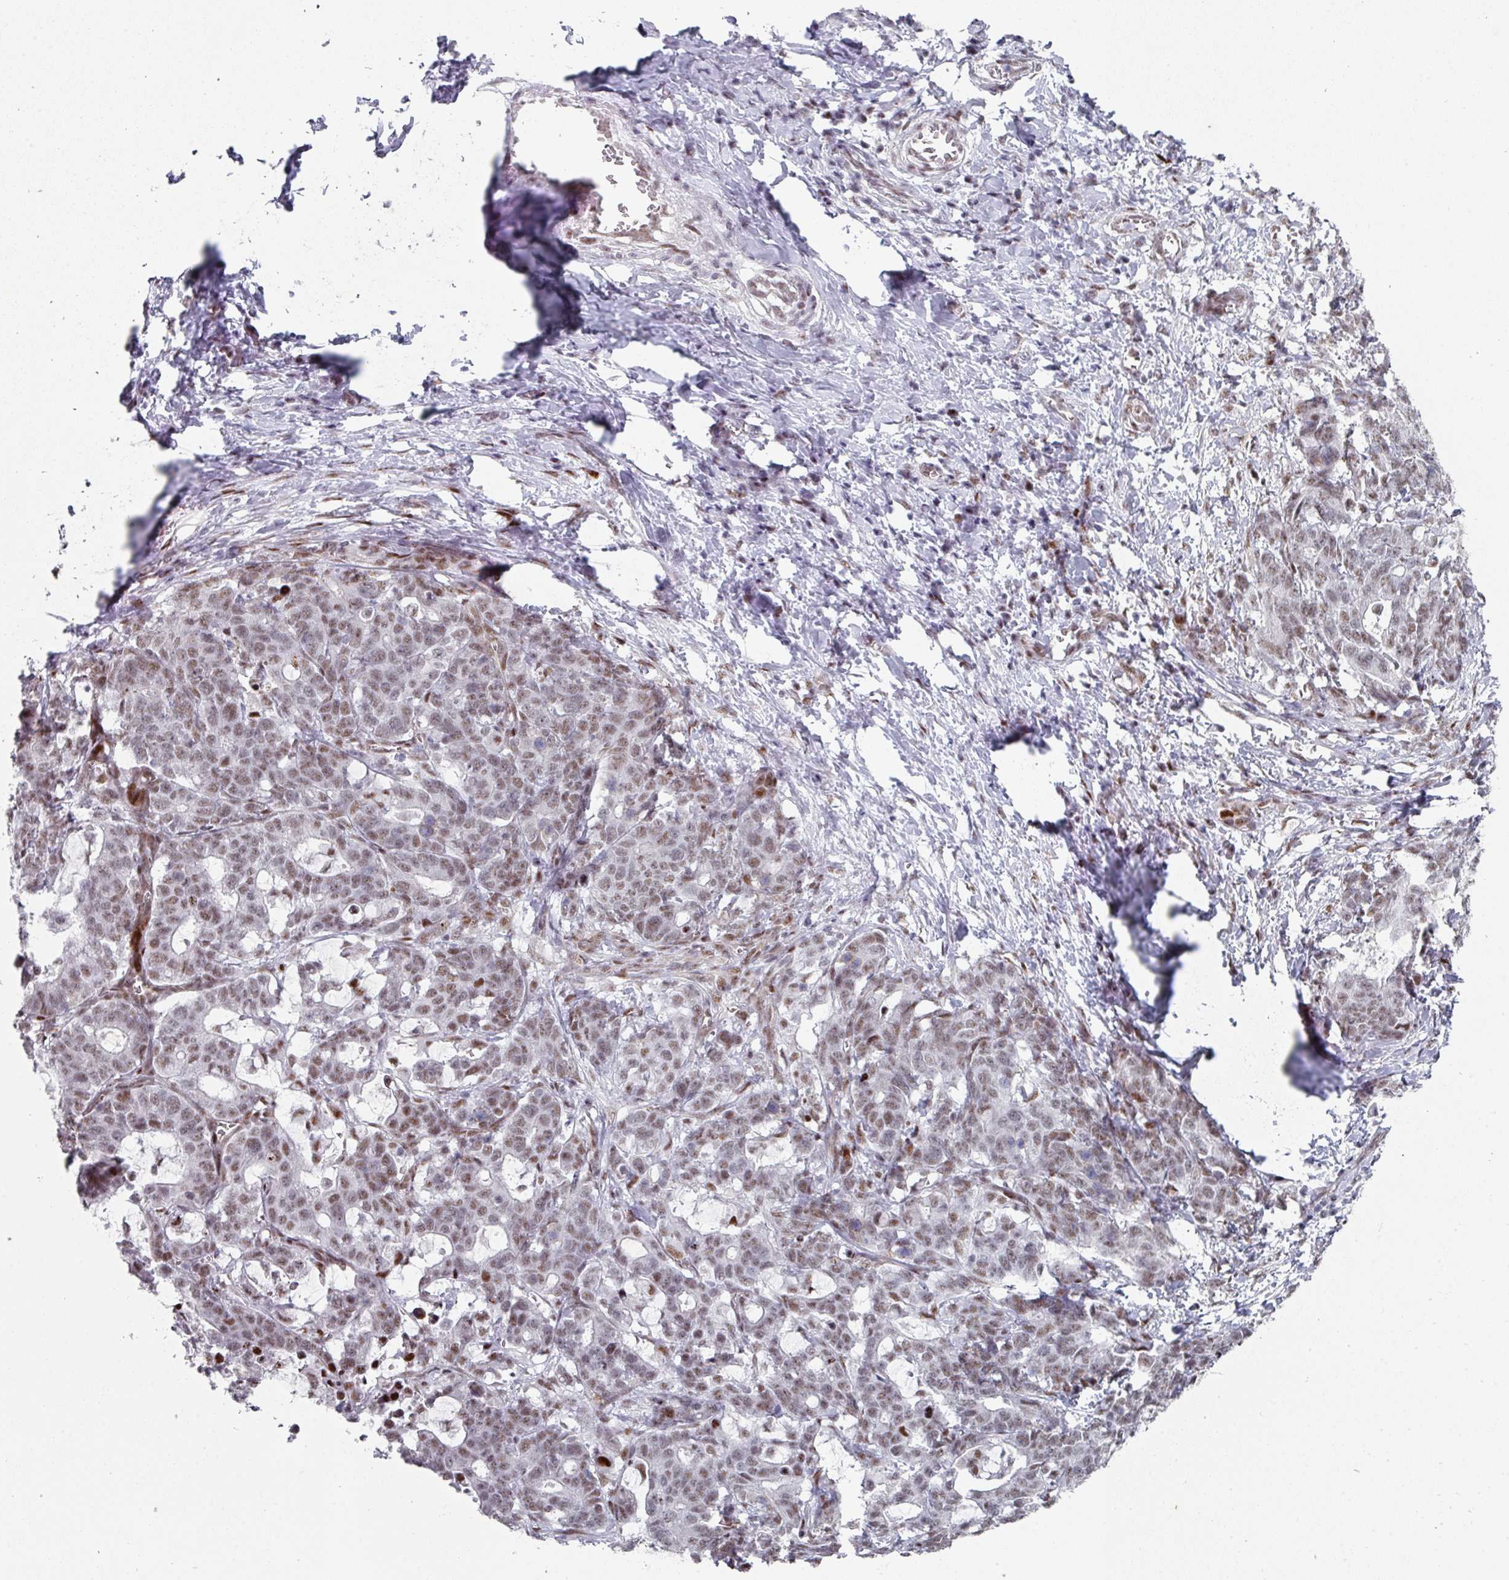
{"staining": {"intensity": "moderate", "quantity": ">75%", "location": "nuclear"}, "tissue": "stomach cancer", "cell_type": "Tumor cells", "image_type": "cancer", "snomed": [{"axis": "morphology", "description": "Normal tissue, NOS"}, {"axis": "morphology", "description": "Adenocarcinoma, NOS"}, {"axis": "topography", "description": "Stomach"}], "caption": "The photomicrograph shows a brown stain indicating the presence of a protein in the nuclear of tumor cells in adenocarcinoma (stomach).", "gene": "SF3B5", "patient": {"sex": "female", "age": 64}}